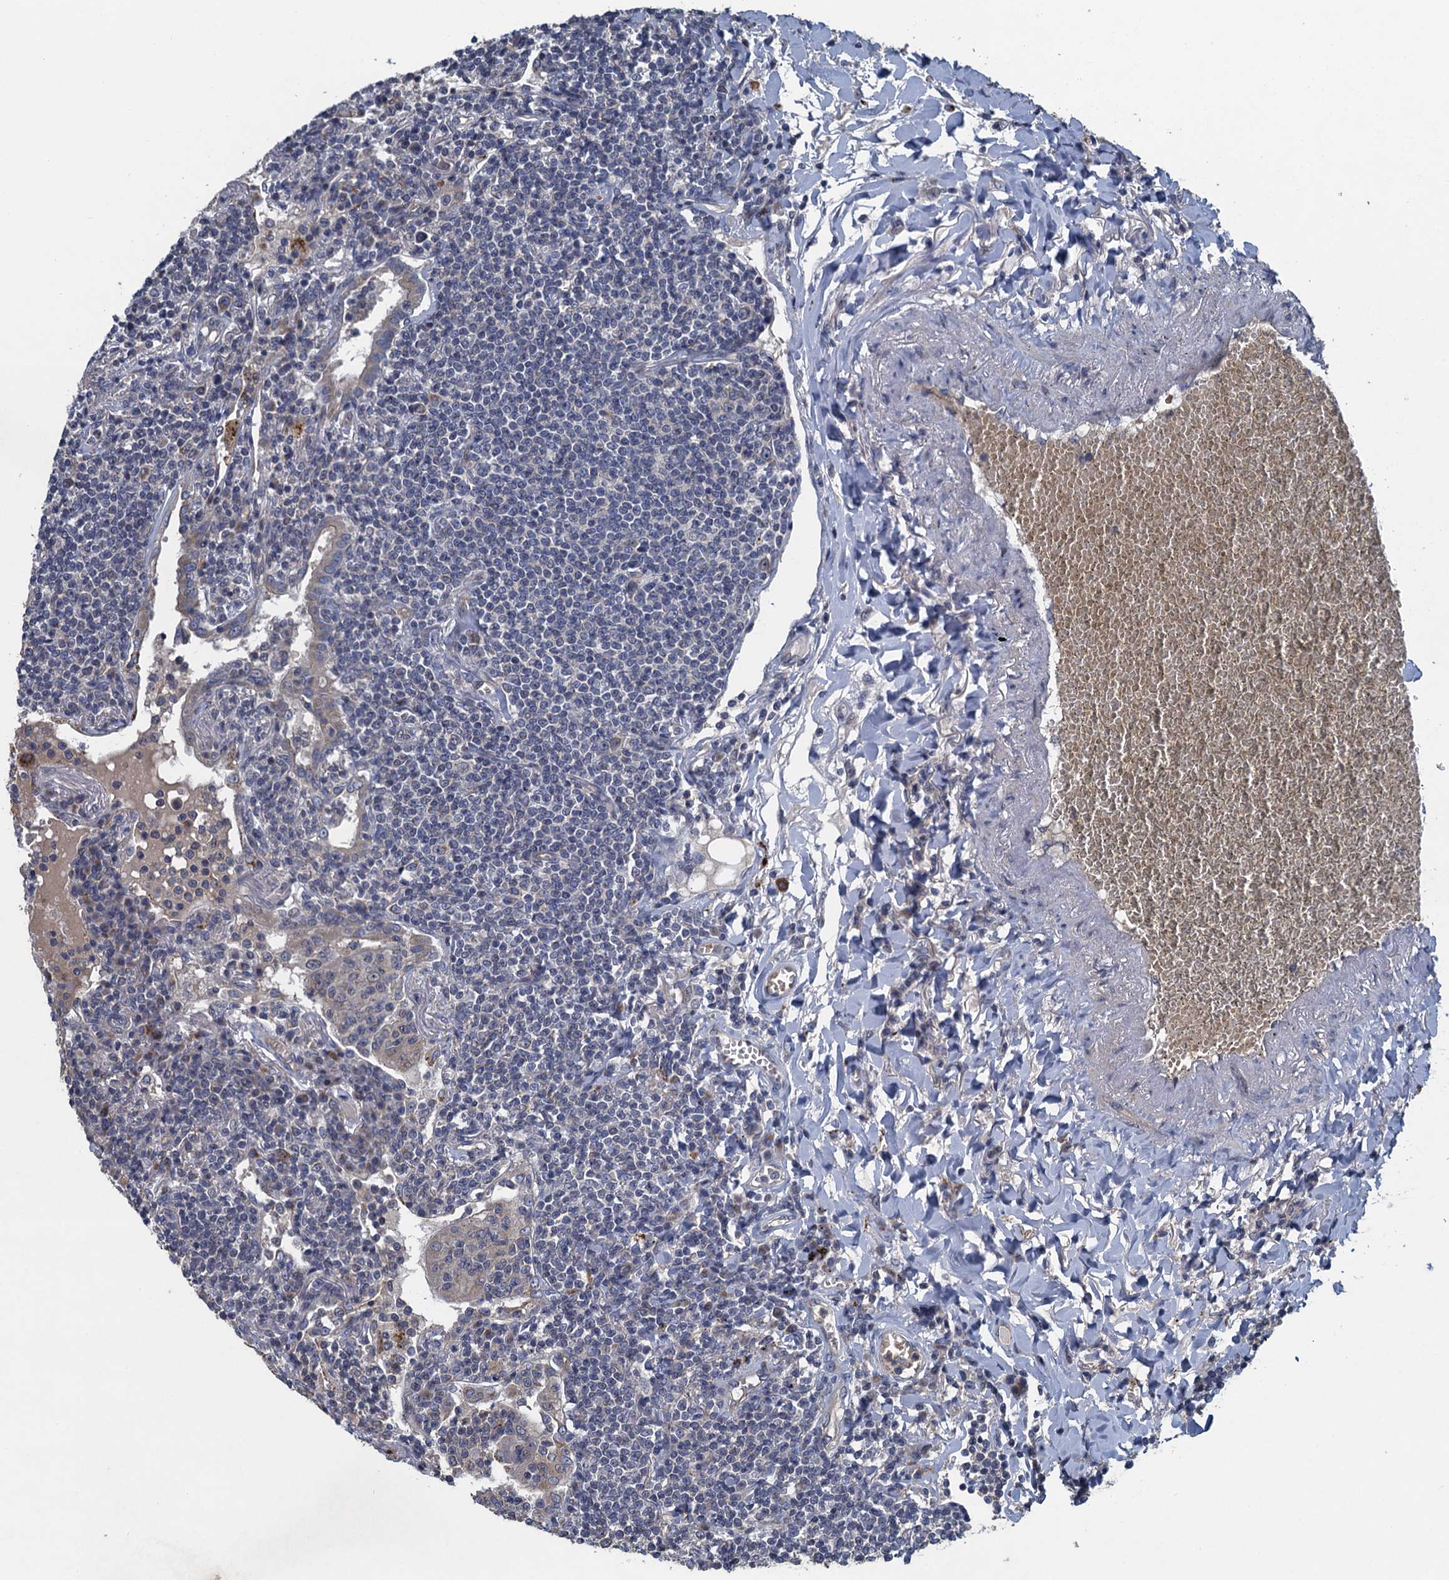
{"staining": {"intensity": "negative", "quantity": "none", "location": "none"}, "tissue": "lymphoma", "cell_type": "Tumor cells", "image_type": "cancer", "snomed": [{"axis": "morphology", "description": "Malignant lymphoma, non-Hodgkin's type, Low grade"}, {"axis": "topography", "description": "Lung"}], "caption": "Lymphoma was stained to show a protein in brown. There is no significant expression in tumor cells. Brightfield microscopy of immunohistochemistry stained with DAB (3,3'-diaminobenzidine) (brown) and hematoxylin (blue), captured at high magnification.", "gene": "KBTBD8", "patient": {"sex": "female", "age": 71}}